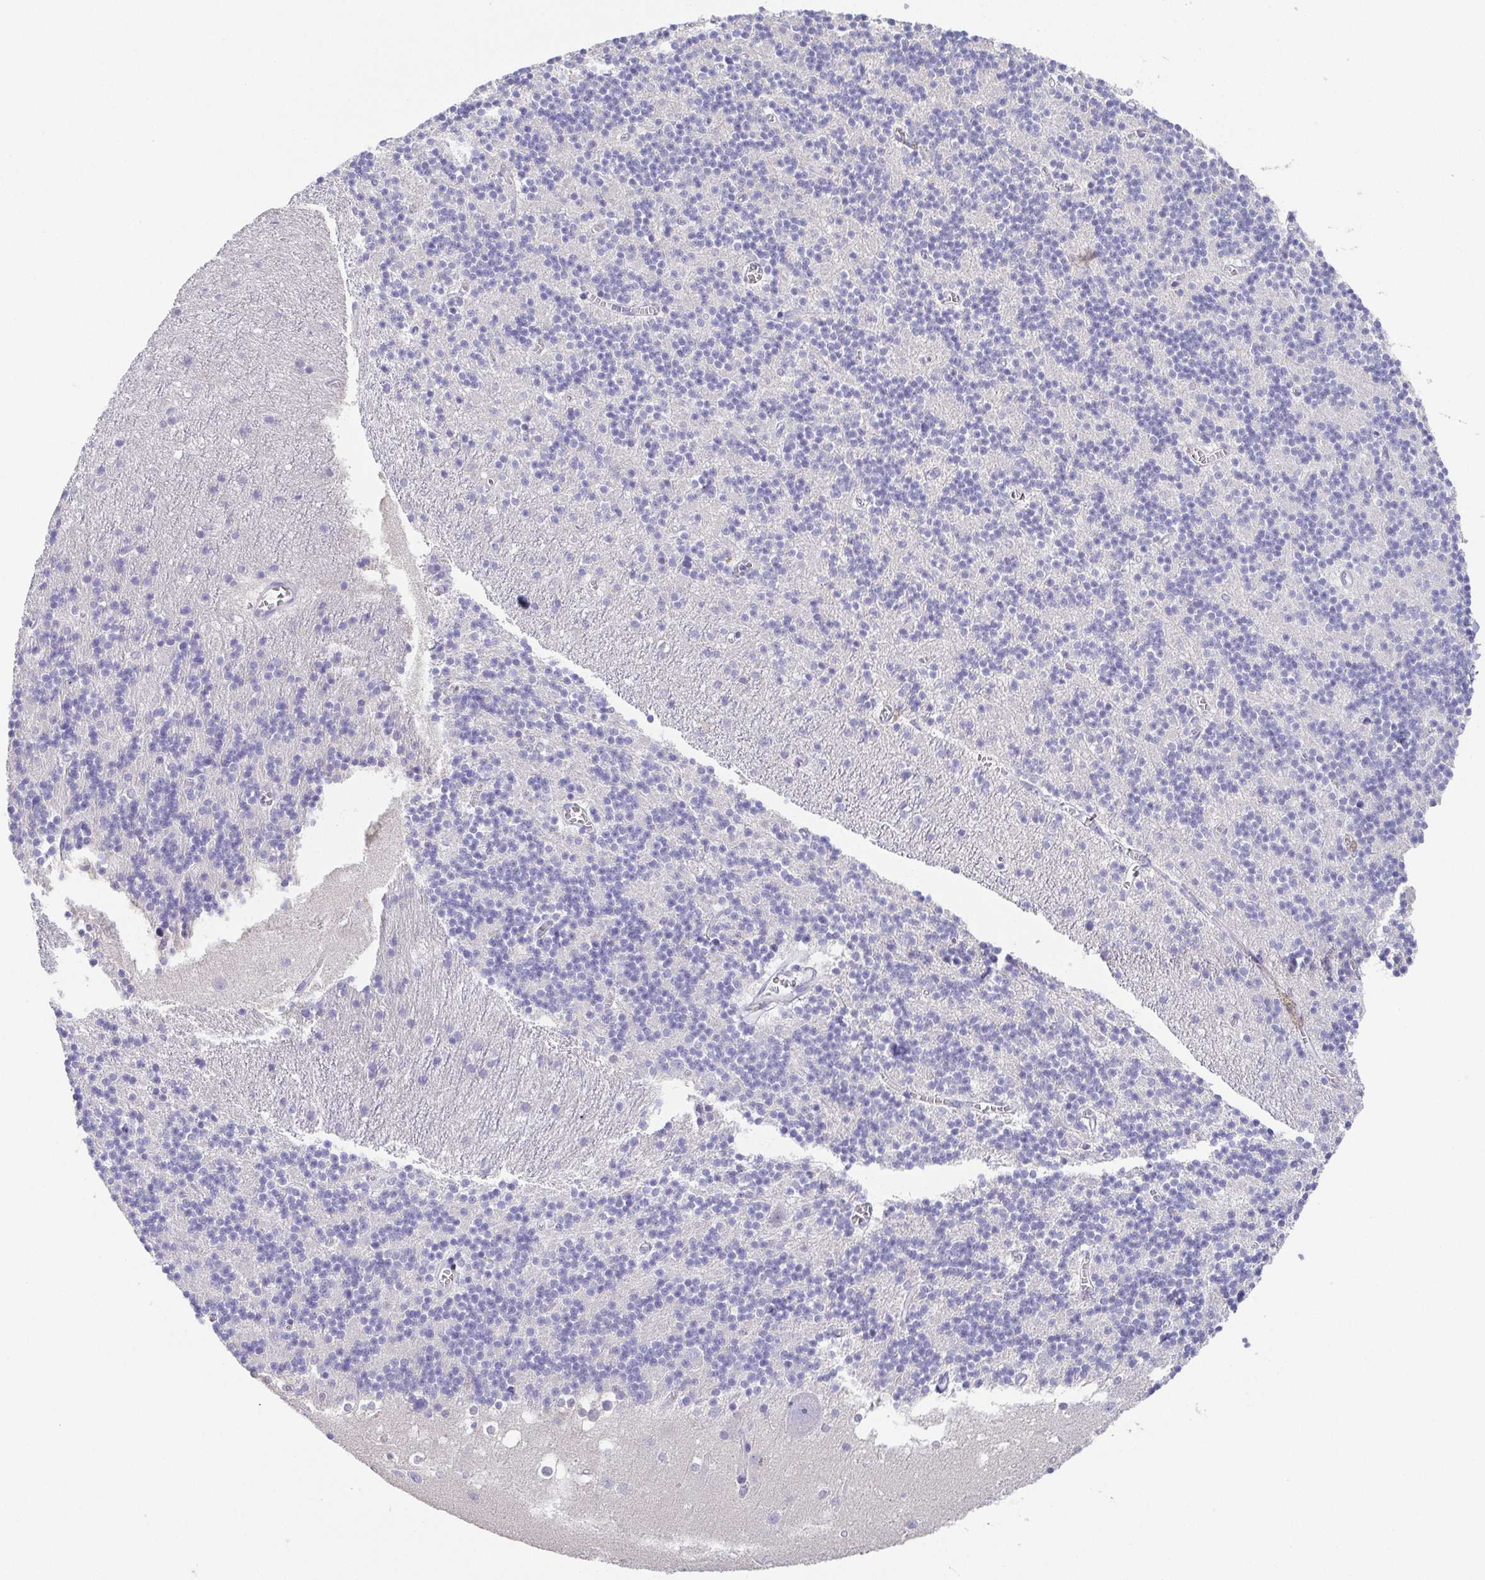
{"staining": {"intensity": "negative", "quantity": "none", "location": "none"}, "tissue": "cerebellum", "cell_type": "Cells in granular layer", "image_type": "normal", "snomed": [{"axis": "morphology", "description": "Normal tissue, NOS"}, {"axis": "topography", "description": "Cerebellum"}], "caption": "This is an immunohistochemistry (IHC) micrograph of normal cerebellum. There is no staining in cells in granular layer.", "gene": "PKDREJ", "patient": {"sex": "male", "age": 54}}